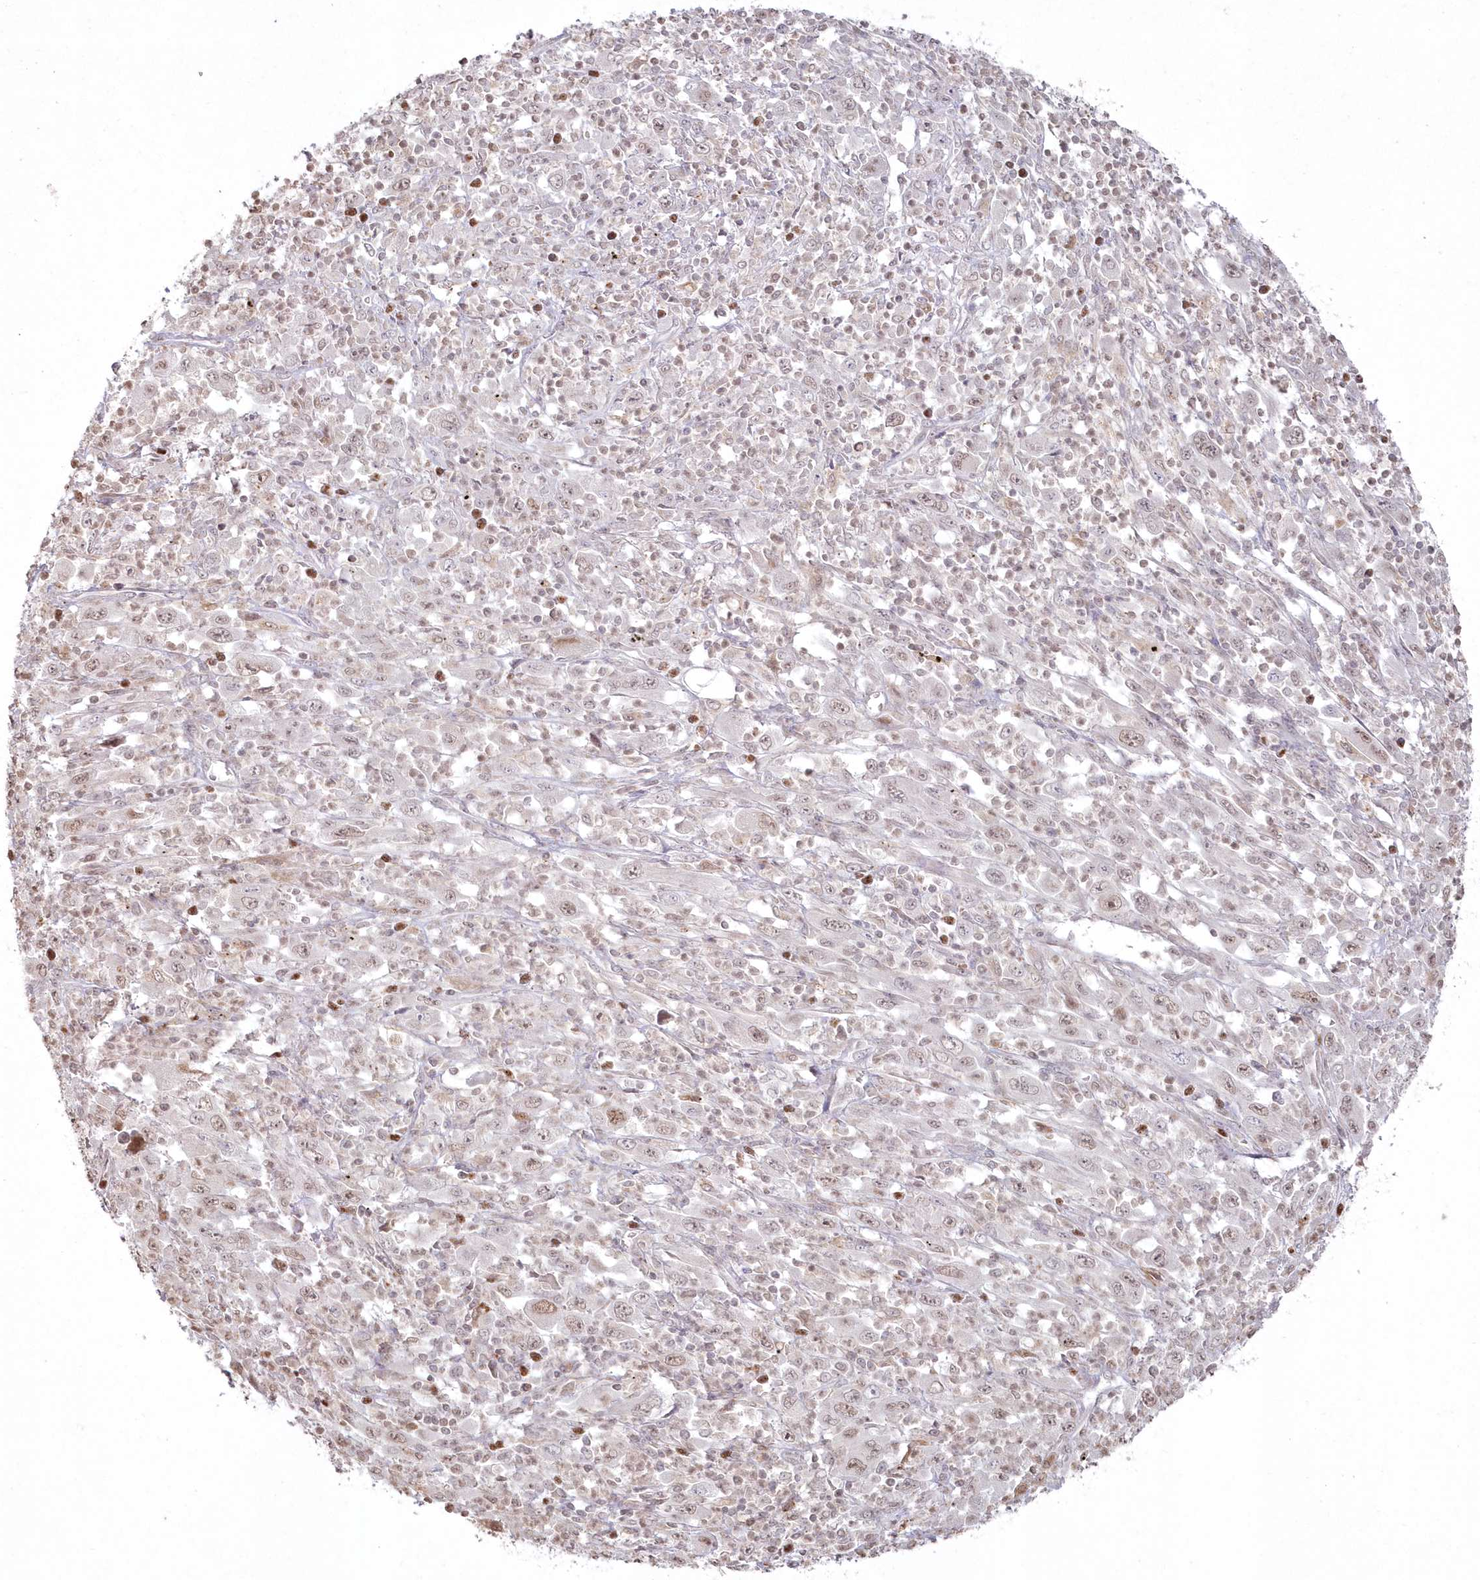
{"staining": {"intensity": "weak", "quantity": "25%-75%", "location": "nuclear"}, "tissue": "melanoma", "cell_type": "Tumor cells", "image_type": "cancer", "snomed": [{"axis": "morphology", "description": "Malignant melanoma, Metastatic site"}, {"axis": "topography", "description": "Skin"}], "caption": "There is low levels of weak nuclear positivity in tumor cells of melanoma, as demonstrated by immunohistochemical staining (brown color).", "gene": "ARSB", "patient": {"sex": "female", "age": 56}}